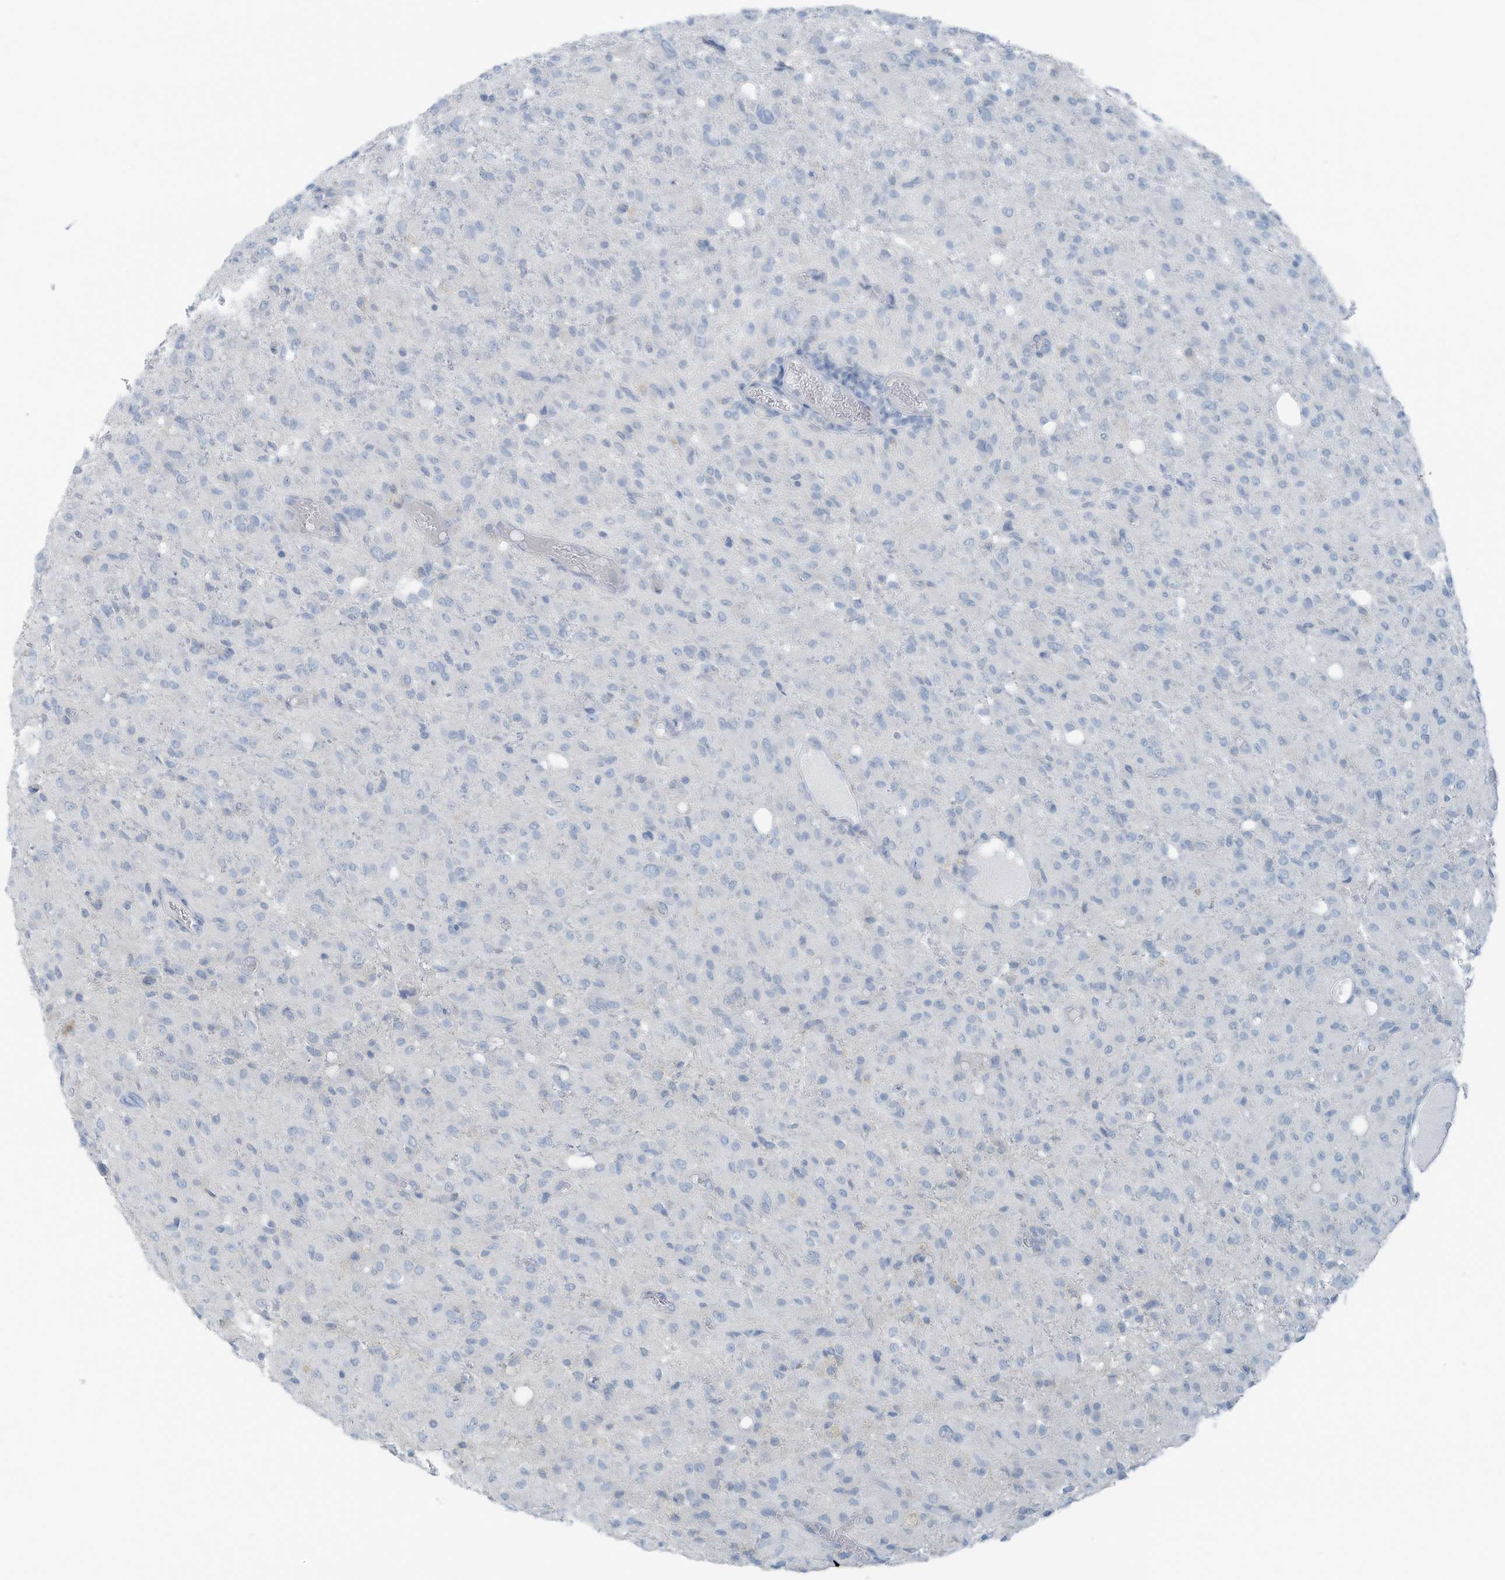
{"staining": {"intensity": "negative", "quantity": "none", "location": "none"}, "tissue": "glioma", "cell_type": "Tumor cells", "image_type": "cancer", "snomed": [{"axis": "morphology", "description": "Glioma, malignant, High grade"}, {"axis": "topography", "description": "Brain"}], "caption": "Immunohistochemical staining of glioma reveals no significant staining in tumor cells.", "gene": "SLC25A43", "patient": {"sex": "female", "age": 59}}